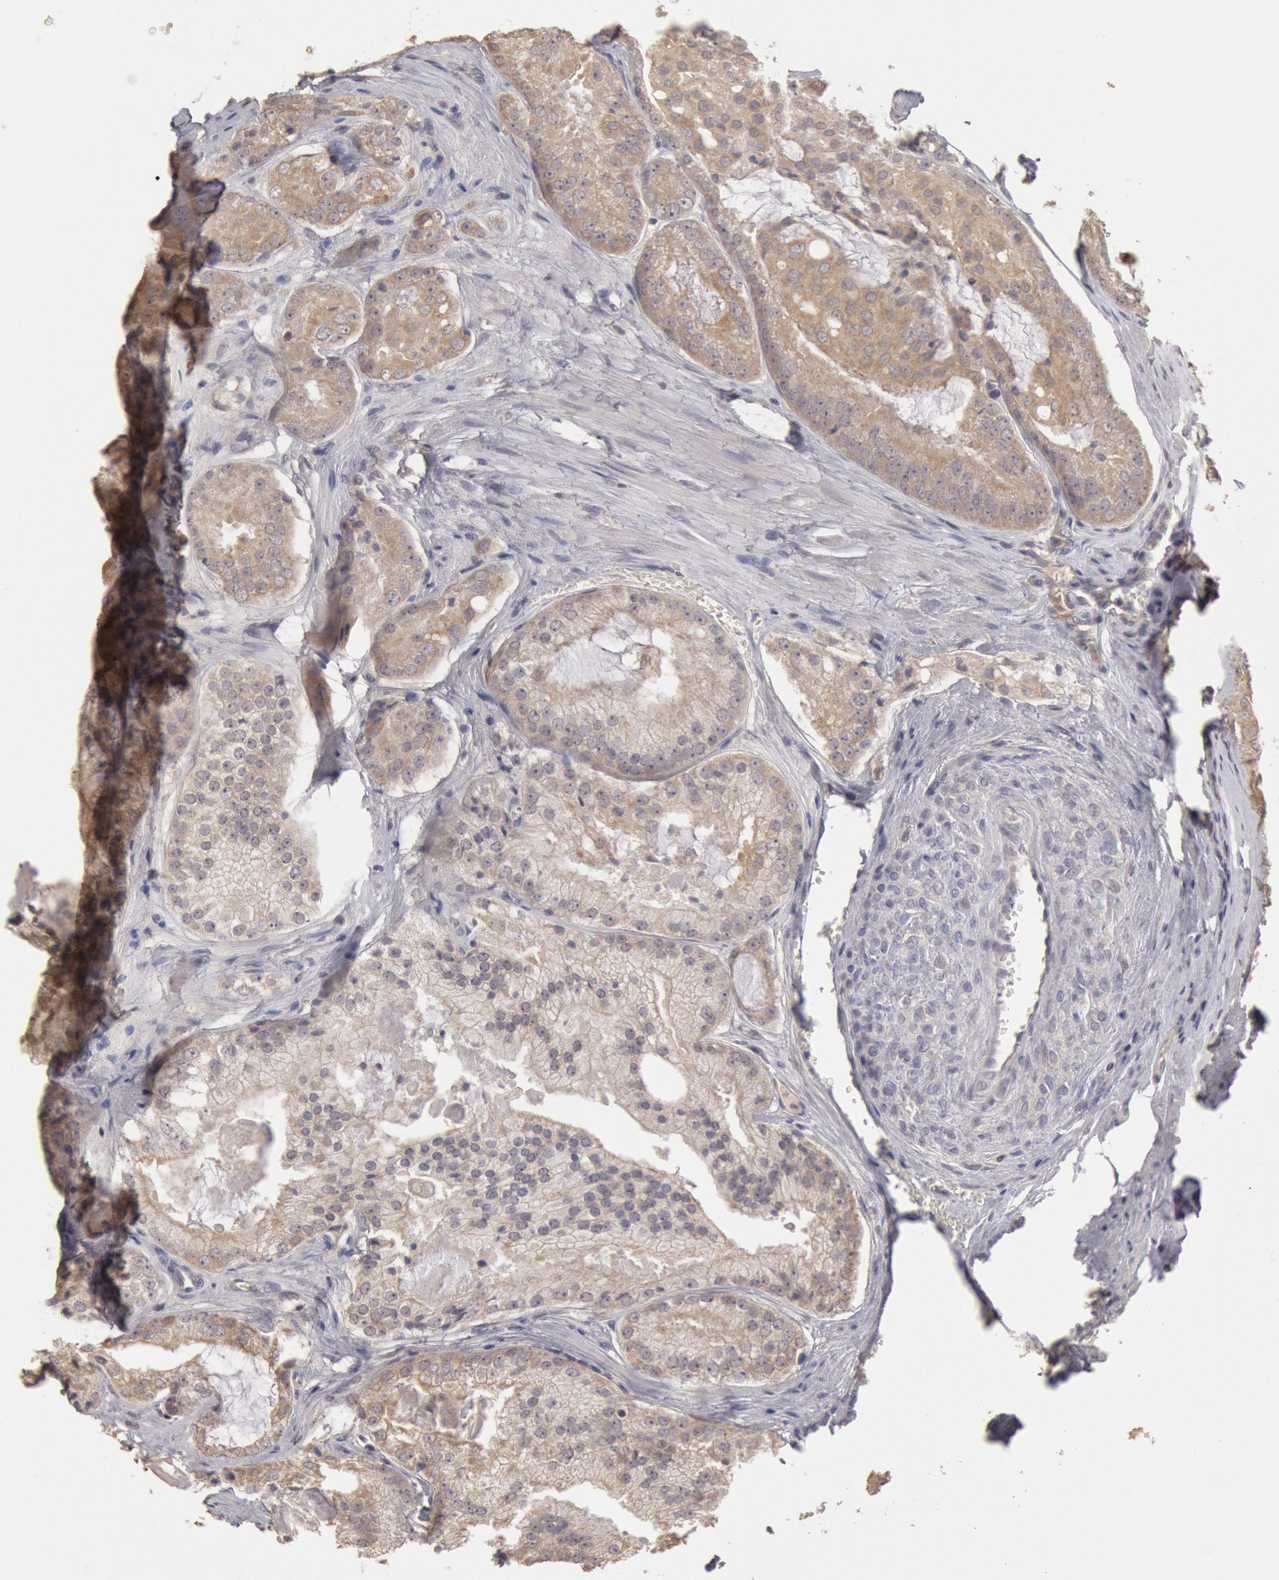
{"staining": {"intensity": "weak", "quantity": ">75%", "location": "cytoplasmic/membranous"}, "tissue": "prostate cancer", "cell_type": "Tumor cells", "image_type": "cancer", "snomed": [{"axis": "morphology", "description": "Adenocarcinoma, Medium grade"}, {"axis": "topography", "description": "Prostate"}], "caption": "Protein positivity by immunohistochemistry (IHC) shows weak cytoplasmic/membranous staining in about >75% of tumor cells in prostate adenocarcinoma (medium-grade).", "gene": "ZFP36L1", "patient": {"sex": "male", "age": 60}}